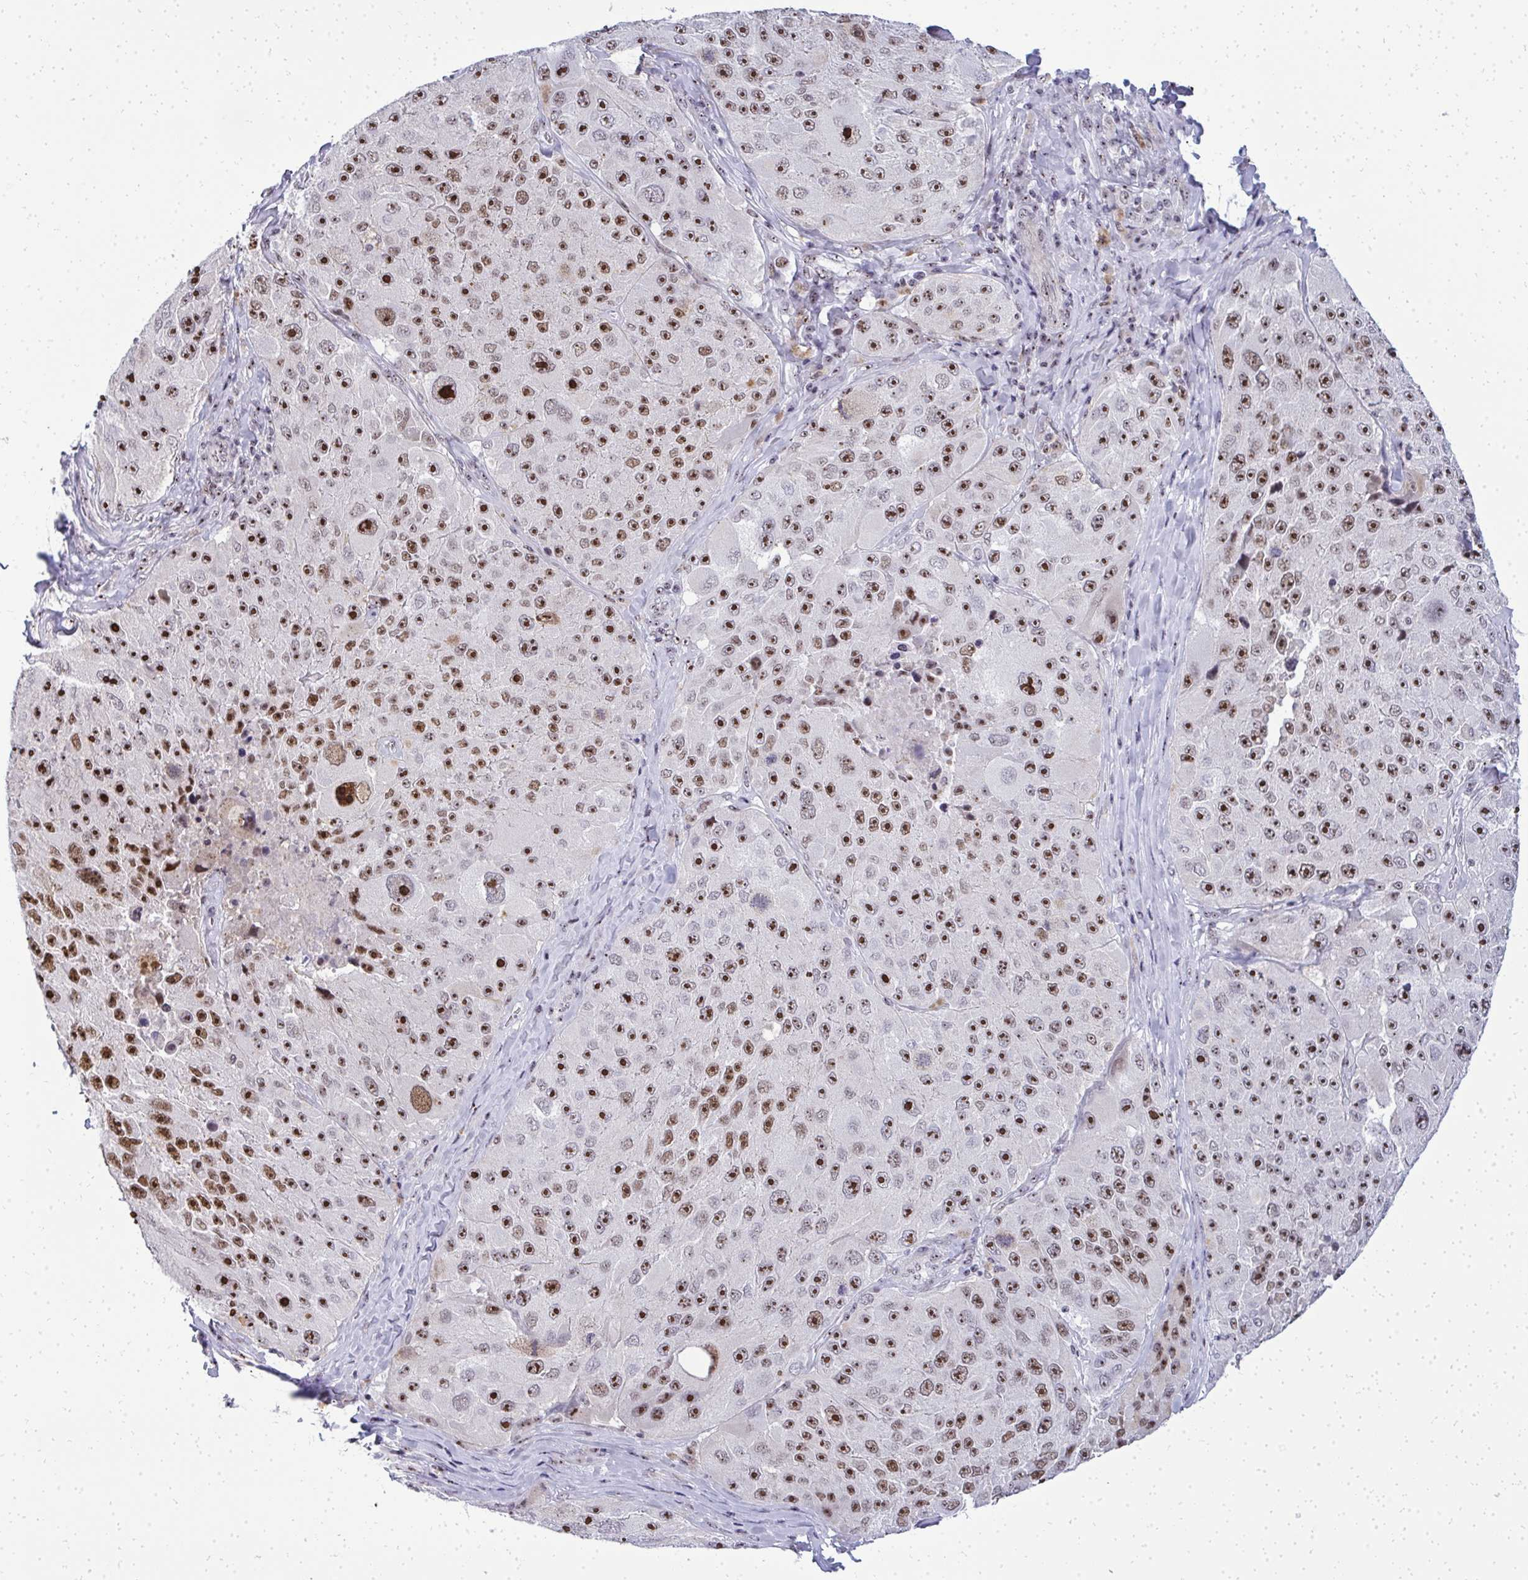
{"staining": {"intensity": "moderate", "quantity": ">75%", "location": "nuclear"}, "tissue": "melanoma", "cell_type": "Tumor cells", "image_type": "cancer", "snomed": [{"axis": "morphology", "description": "Malignant melanoma, Metastatic site"}, {"axis": "topography", "description": "Lymph node"}], "caption": "A brown stain highlights moderate nuclear staining of a protein in malignant melanoma (metastatic site) tumor cells.", "gene": "SIRT7", "patient": {"sex": "male", "age": 62}}